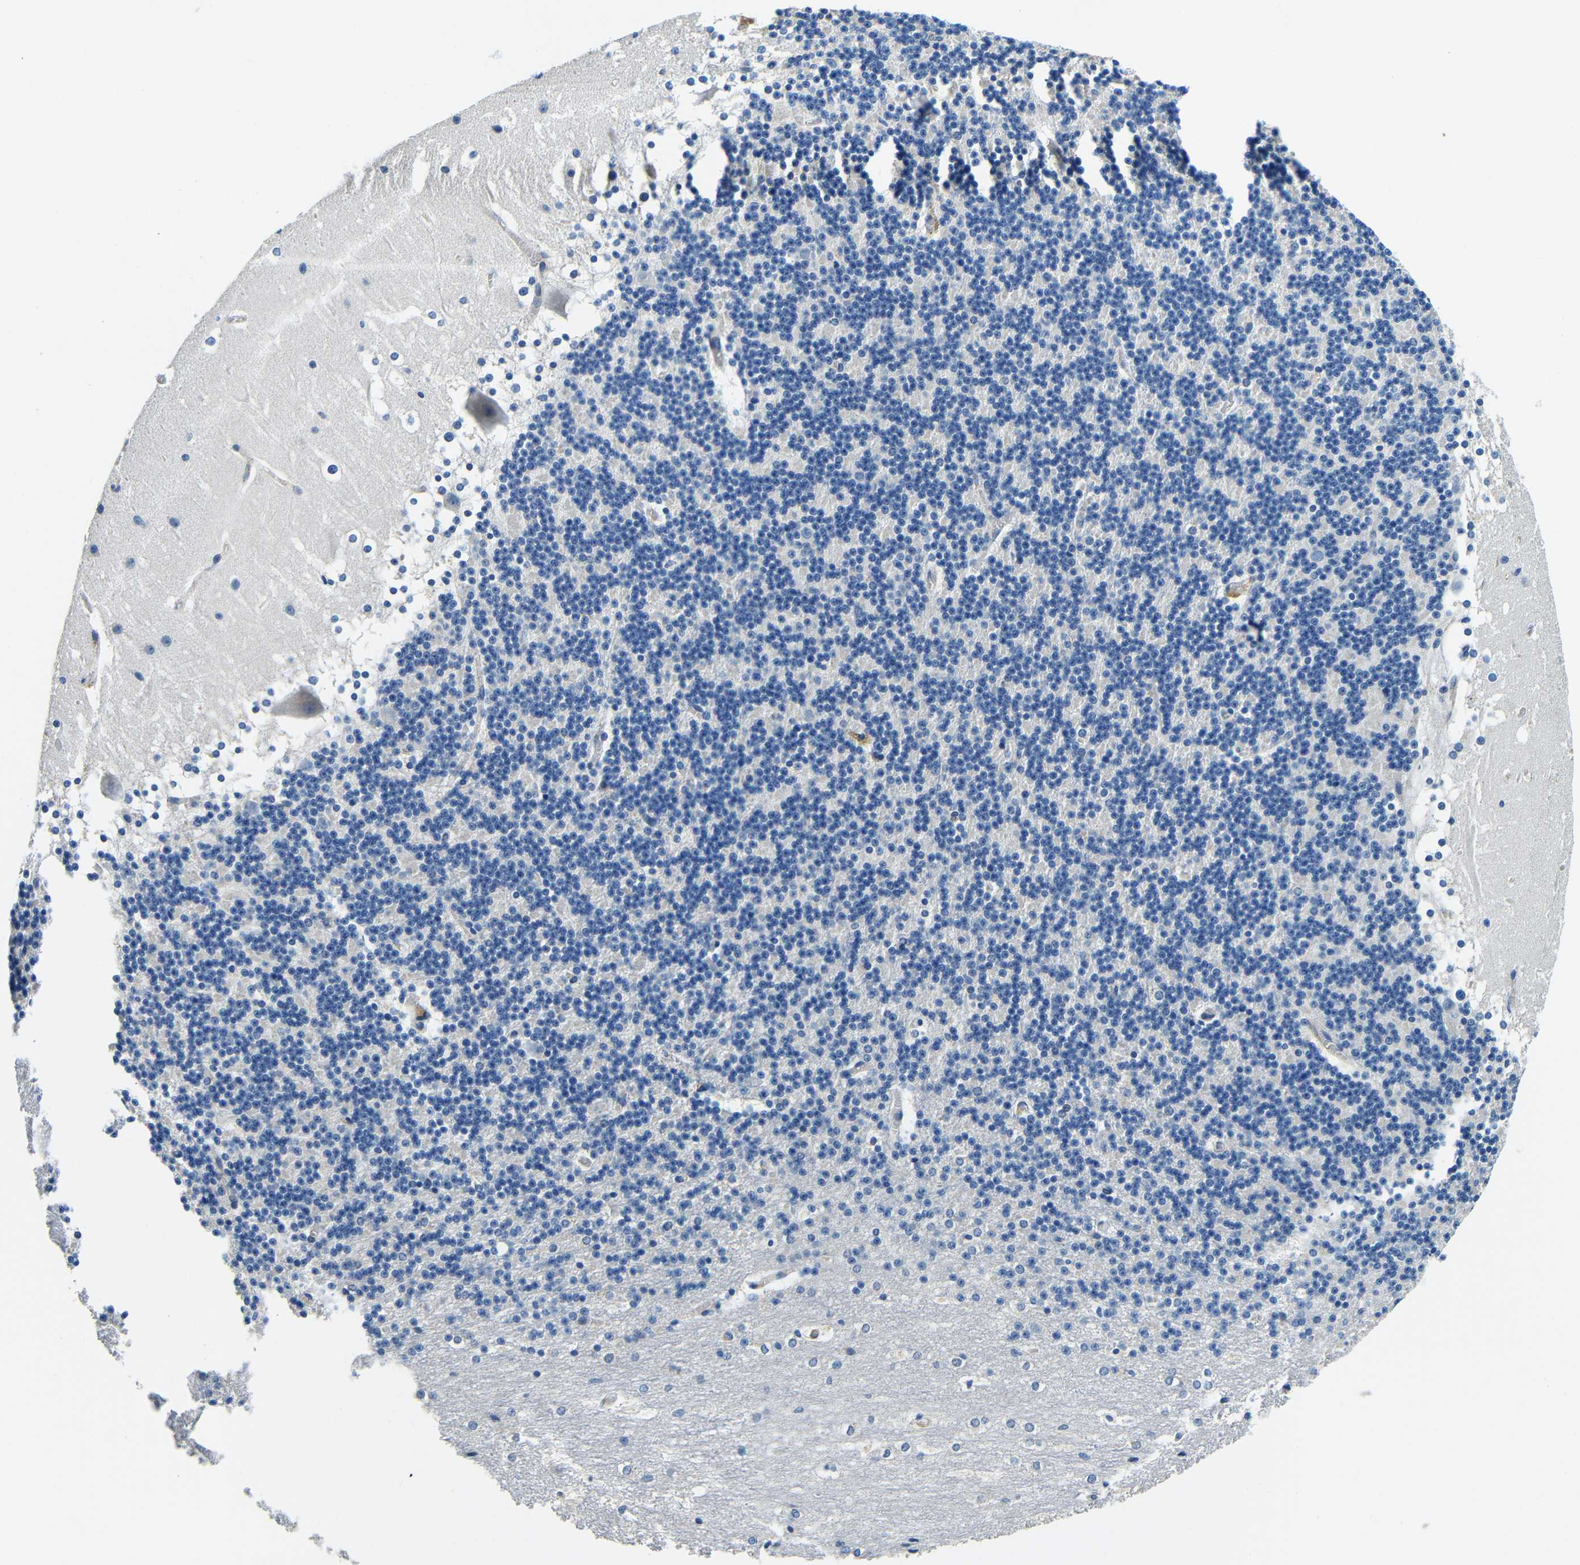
{"staining": {"intensity": "negative", "quantity": "none", "location": "none"}, "tissue": "cerebellum", "cell_type": "Cells in granular layer", "image_type": "normal", "snomed": [{"axis": "morphology", "description": "Normal tissue, NOS"}, {"axis": "topography", "description": "Cerebellum"}], "caption": "This is a micrograph of immunohistochemistry (IHC) staining of unremarkable cerebellum, which shows no expression in cells in granular layer.", "gene": "FMO5", "patient": {"sex": "female", "age": 19}}